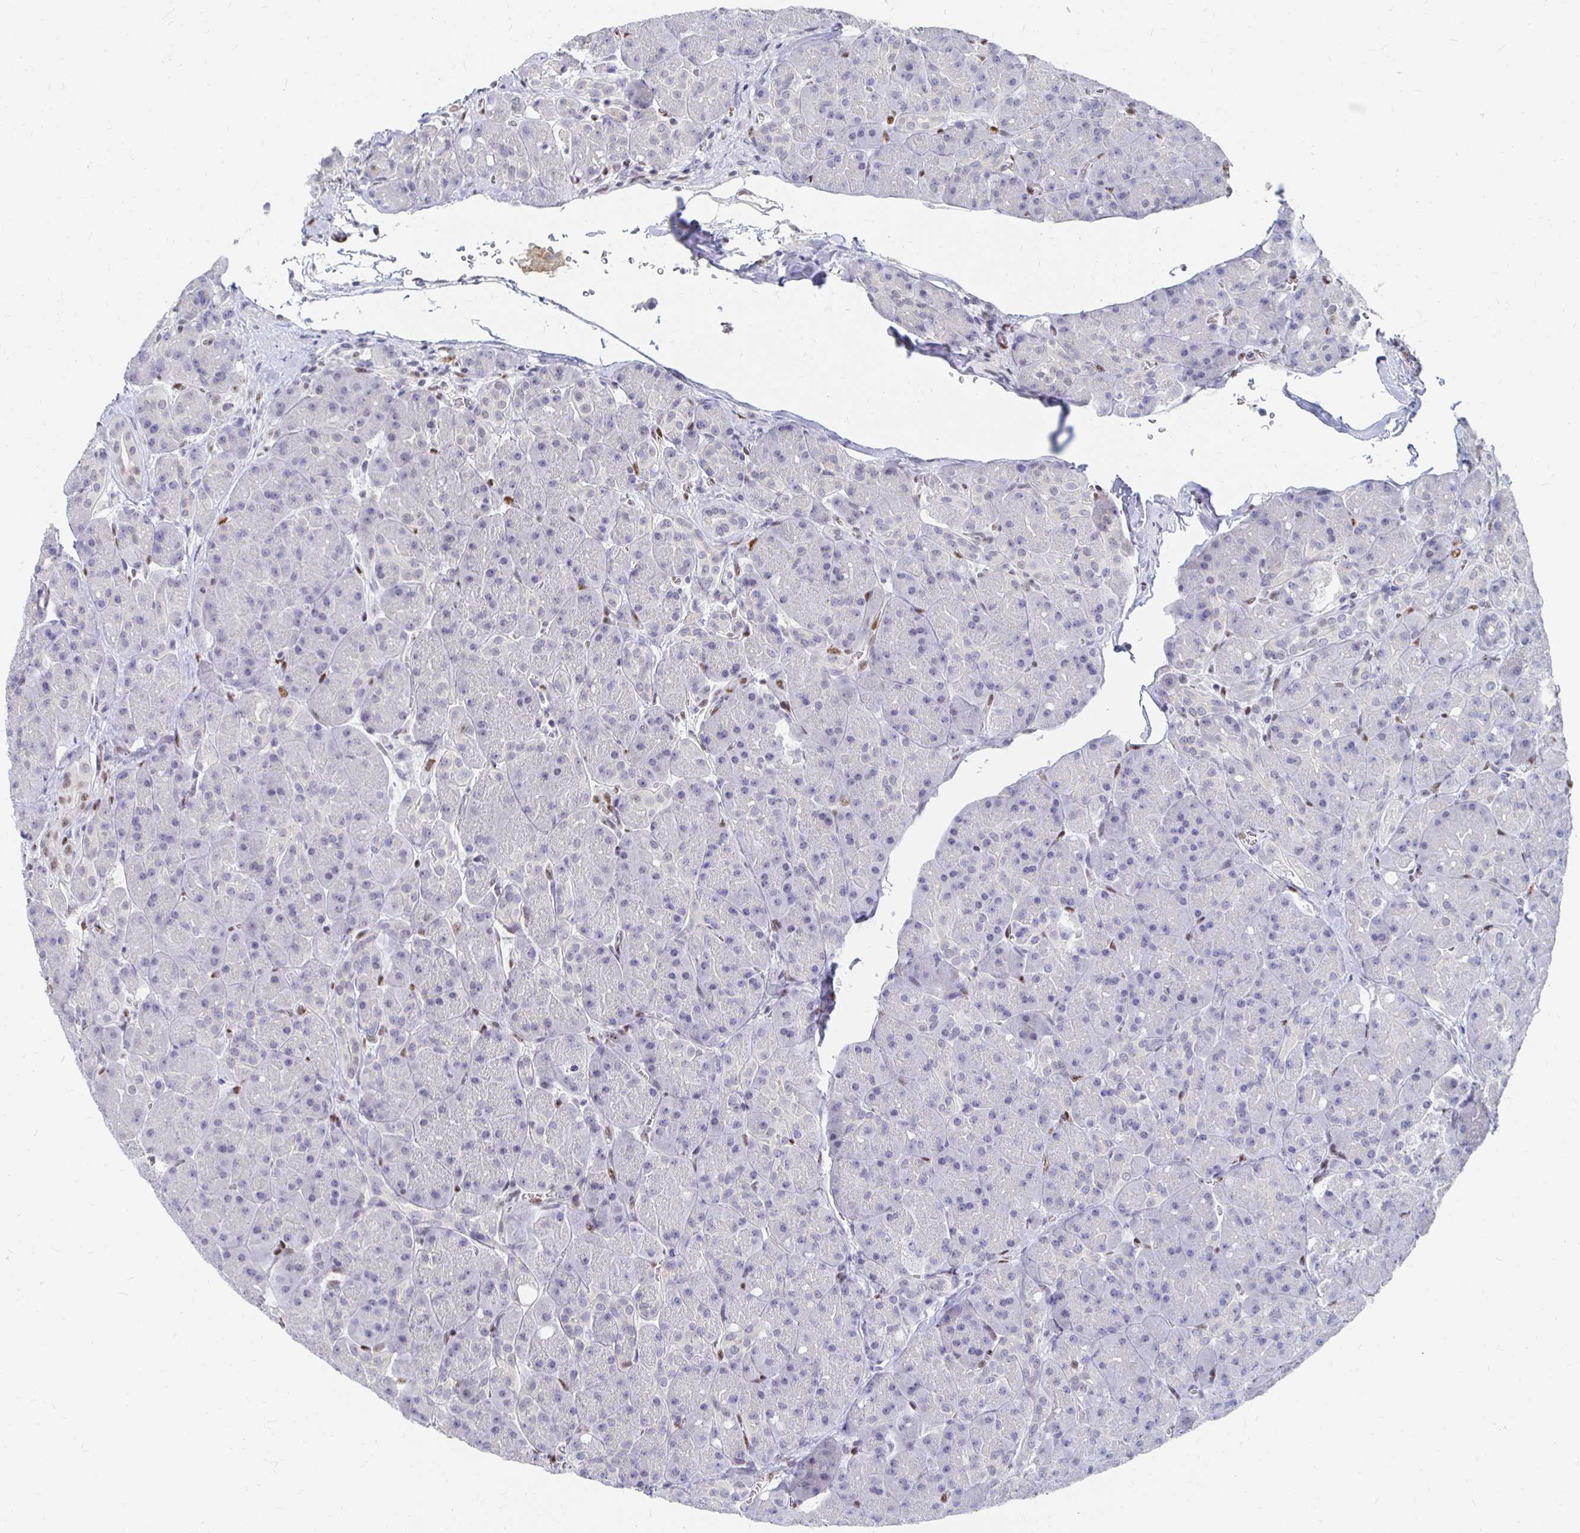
{"staining": {"intensity": "negative", "quantity": "none", "location": "none"}, "tissue": "pancreas", "cell_type": "Exocrine glandular cells", "image_type": "normal", "snomed": [{"axis": "morphology", "description": "Normal tissue, NOS"}, {"axis": "topography", "description": "Pancreas"}], "caption": "A high-resolution histopathology image shows immunohistochemistry (IHC) staining of unremarkable pancreas, which shows no significant staining in exocrine glandular cells. The staining was performed using DAB to visualize the protein expression in brown, while the nuclei were stained in blue with hematoxylin (Magnification: 20x).", "gene": "CLIC3", "patient": {"sex": "male", "age": 55}}